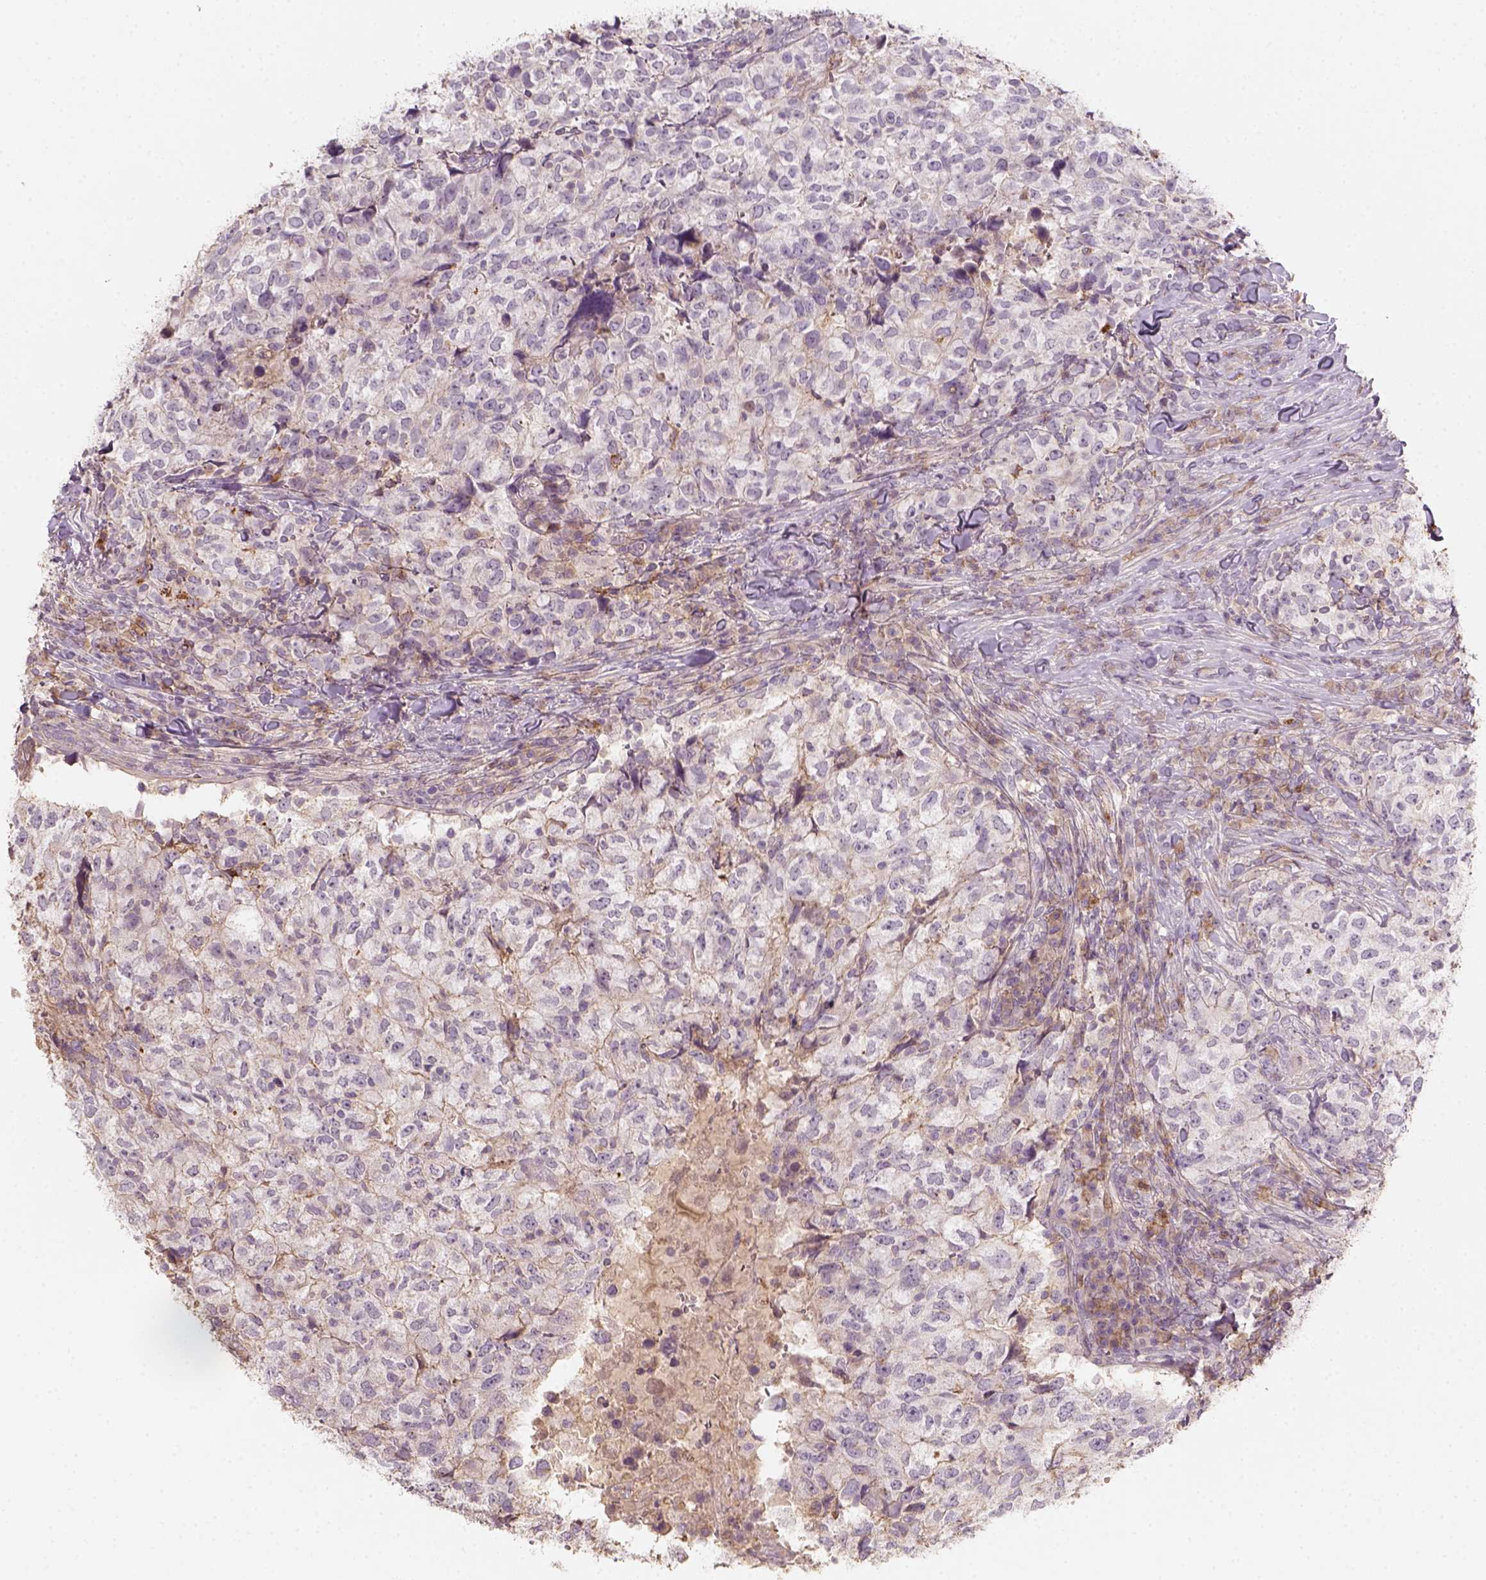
{"staining": {"intensity": "weak", "quantity": "<25%", "location": "cytoplasmic/membranous"}, "tissue": "breast cancer", "cell_type": "Tumor cells", "image_type": "cancer", "snomed": [{"axis": "morphology", "description": "Duct carcinoma"}, {"axis": "topography", "description": "Breast"}], "caption": "Tumor cells are negative for brown protein staining in breast cancer (intraductal carcinoma). Nuclei are stained in blue.", "gene": "AQP9", "patient": {"sex": "female", "age": 30}}